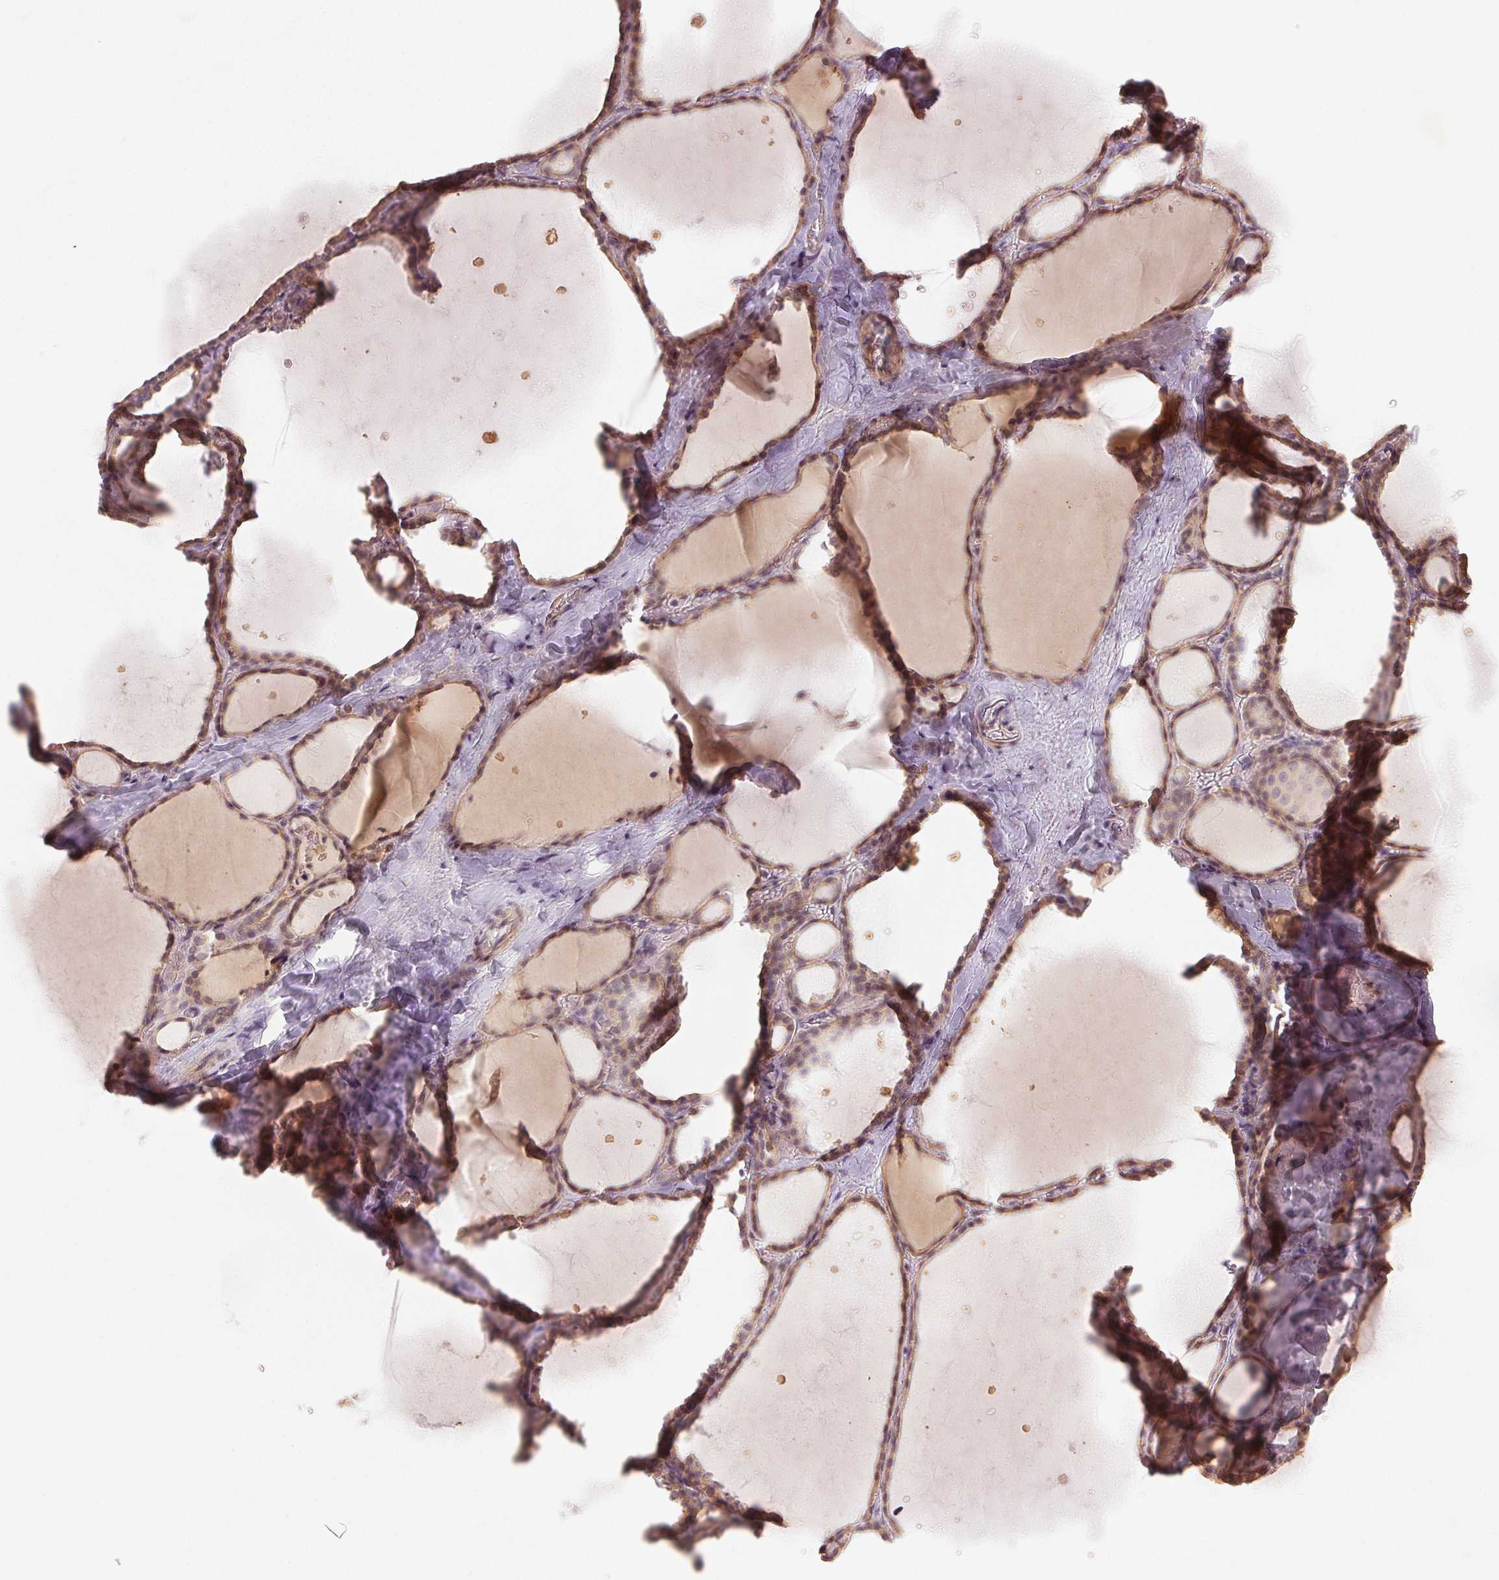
{"staining": {"intensity": "weak", "quantity": ">75%", "location": "cytoplasmic/membranous,nuclear"}, "tissue": "thyroid gland", "cell_type": "Glandular cells", "image_type": "normal", "snomed": [{"axis": "morphology", "description": "Normal tissue, NOS"}, {"axis": "topography", "description": "Thyroid gland"}], "caption": "High-magnification brightfield microscopy of unremarkable thyroid gland stained with DAB (3,3'-diaminobenzidine) (brown) and counterstained with hematoxylin (blue). glandular cells exhibit weak cytoplasmic/membranous,nuclear positivity is appreciated in about>75% of cells.", "gene": "YIF1B", "patient": {"sex": "female", "age": 36}}